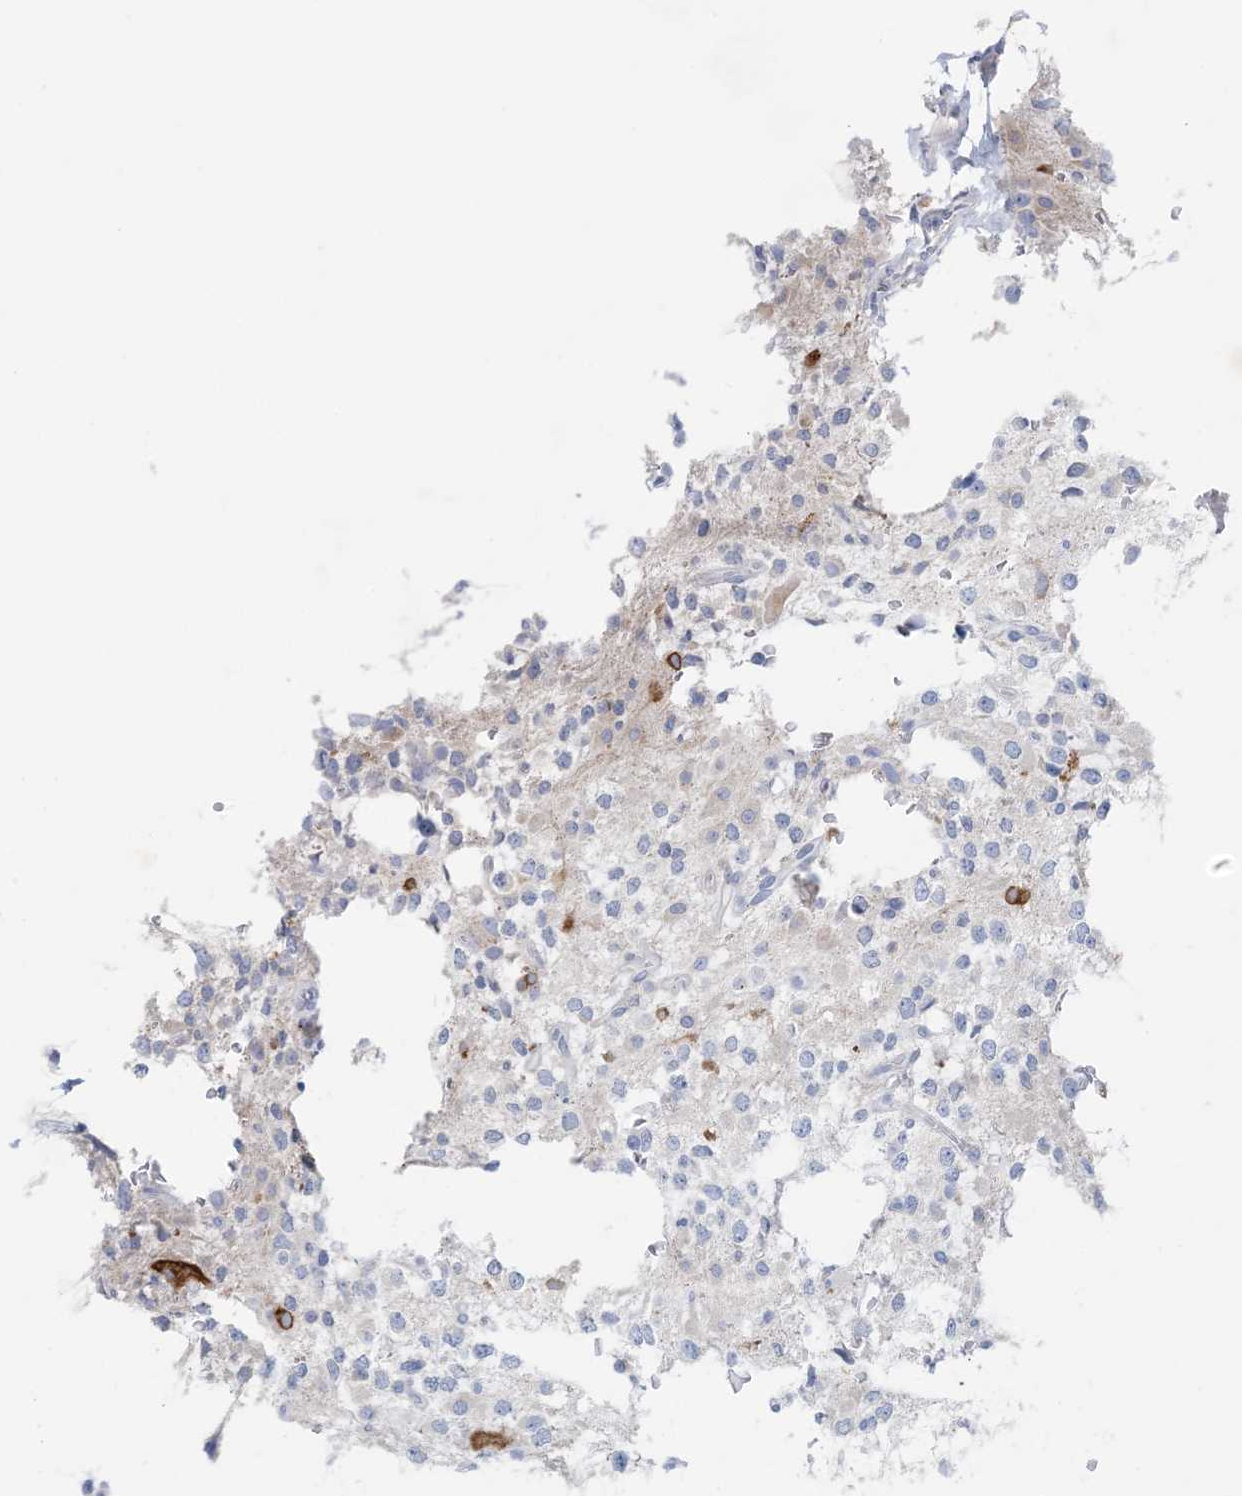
{"staining": {"intensity": "negative", "quantity": "none", "location": "none"}, "tissue": "glioma", "cell_type": "Tumor cells", "image_type": "cancer", "snomed": [{"axis": "morphology", "description": "Glioma, malignant, High grade"}, {"axis": "topography", "description": "Brain"}], "caption": "Micrograph shows no significant protein staining in tumor cells of malignant glioma (high-grade).", "gene": "GABRG1", "patient": {"sex": "female", "age": 62}}